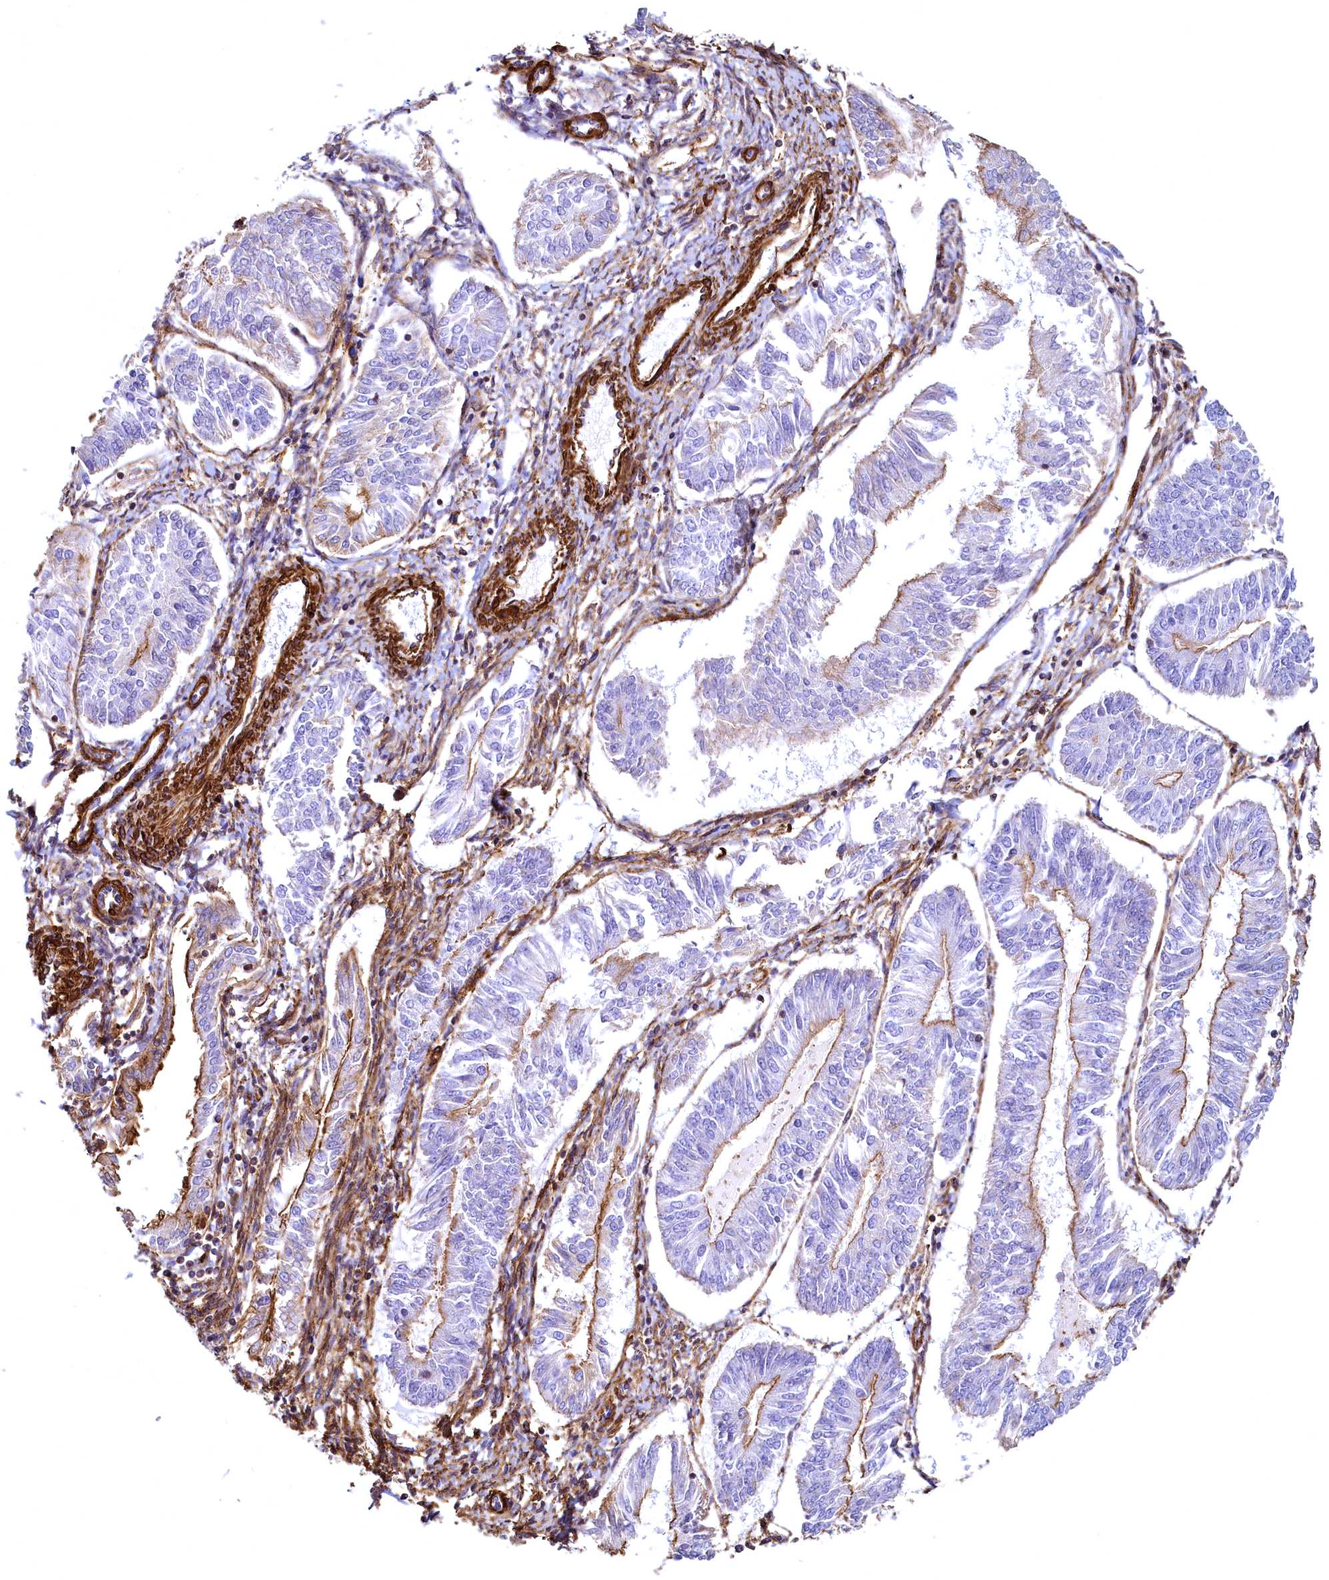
{"staining": {"intensity": "moderate", "quantity": "25%-75%", "location": "cytoplasmic/membranous"}, "tissue": "endometrial cancer", "cell_type": "Tumor cells", "image_type": "cancer", "snomed": [{"axis": "morphology", "description": "Adenocarcinoma, NOS"}, {"axis": "topography", "description": "Endometrium"}], "caption": "A micrograph showing moderate cytoplasmic/membranous expression in approximately 25%-75% of tumor cells in endometrial adenocarcinoma, as visualized by brown immunohistochemical staining.", "gene": "THBS1", "patient": {"sex": "female", "age": 58}}